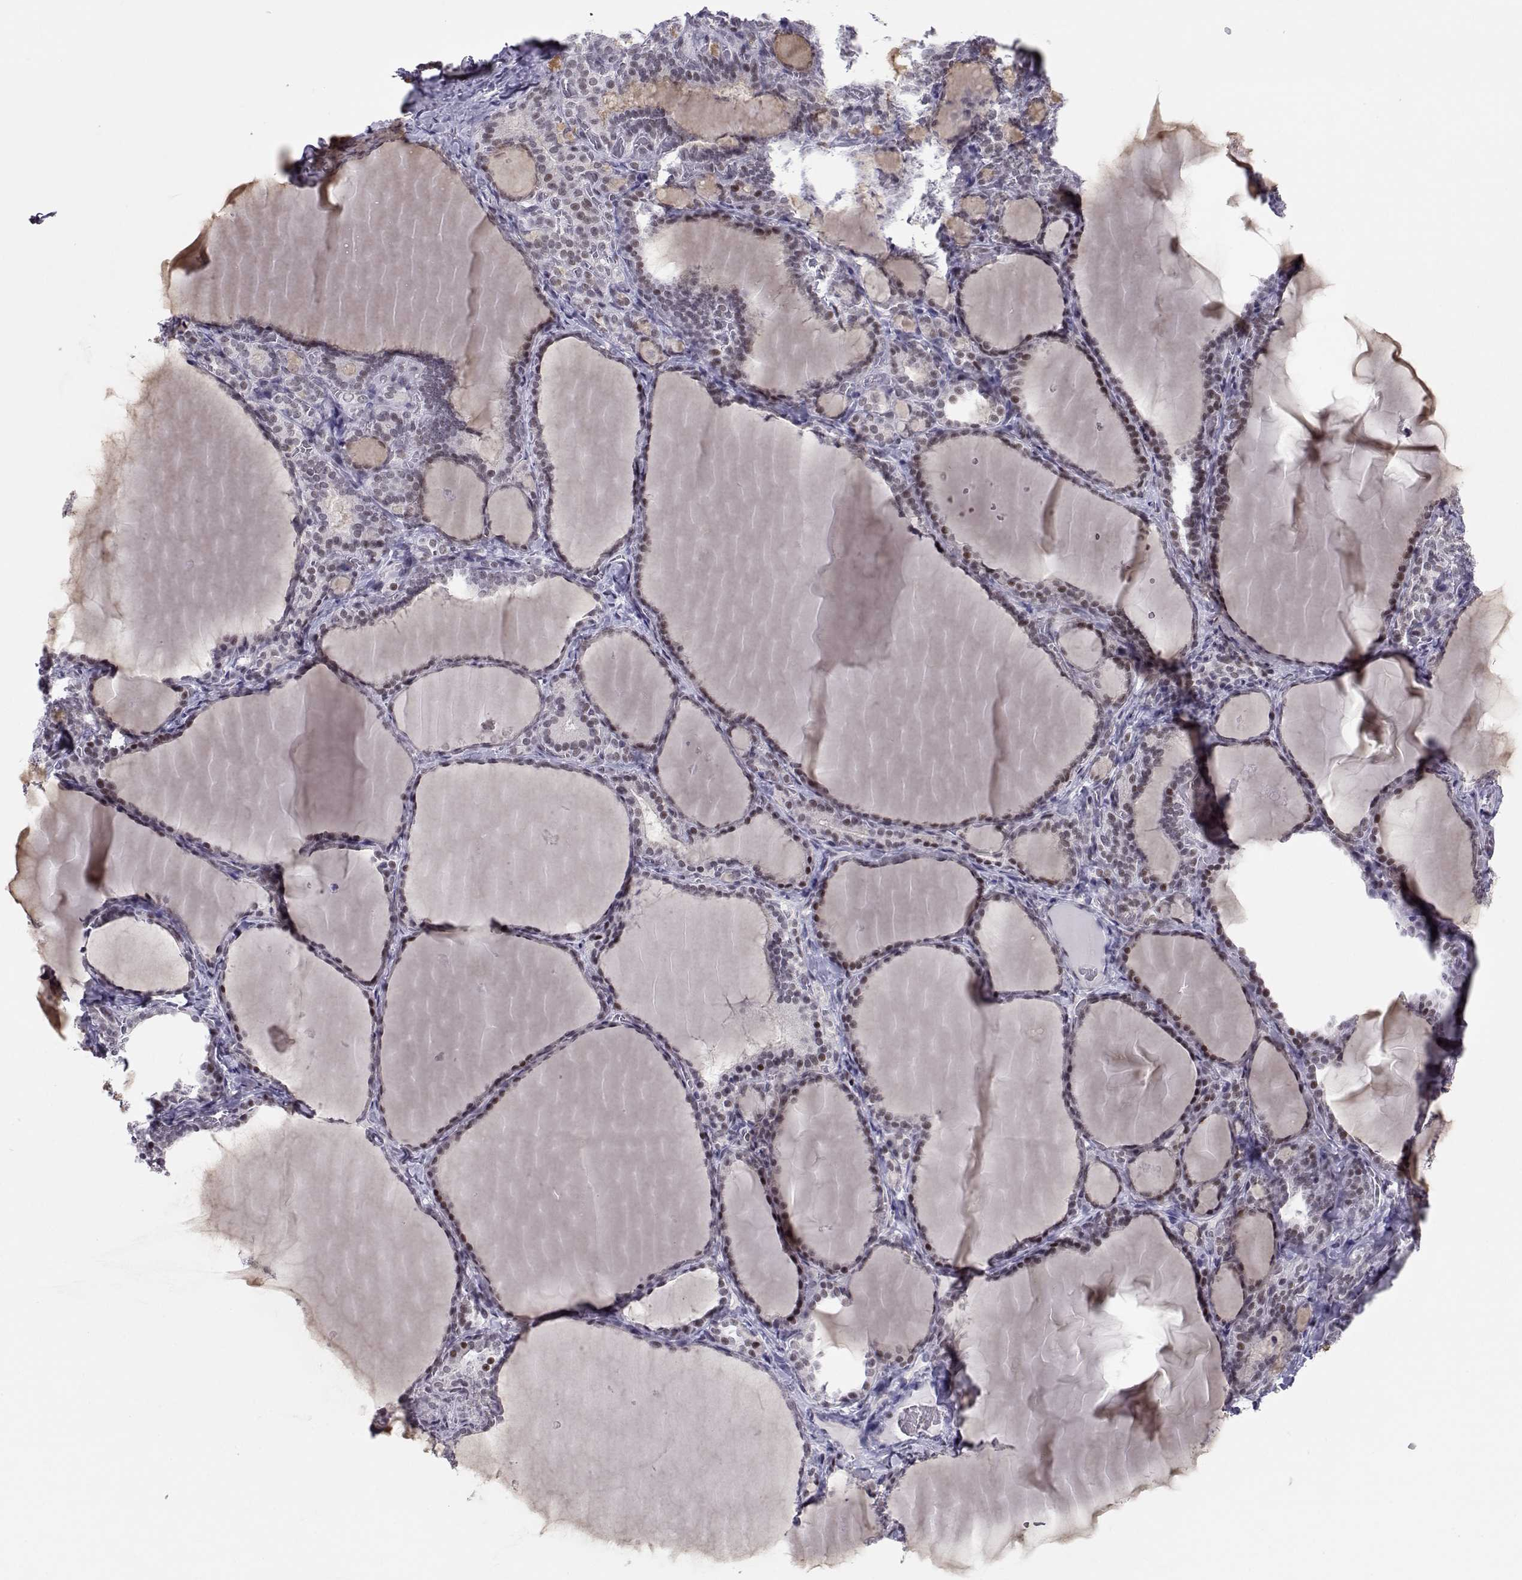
{"staining": {"intensity": "moderate", "quantity": "<25%", "location": "nuclear"}, "tissue": "thyroid gland", "cell_type": "Glandular cells", "image_type": "normal", "snomed": [{"axis": "morphology", "description": "Normal tissue, NOS"}, {"axis": "morphology", "description": "Hyperplasia, NOS"}, {"axis": "topography", "description": "Thyroid gland"}], "caption": "Thyroid gland stained with a brown dye exhibits moderate nuclear positive positivity in approximately <25% of glandular cells.", "gene": "SIX6", "patient": {"sex": "female", "age": 27}}